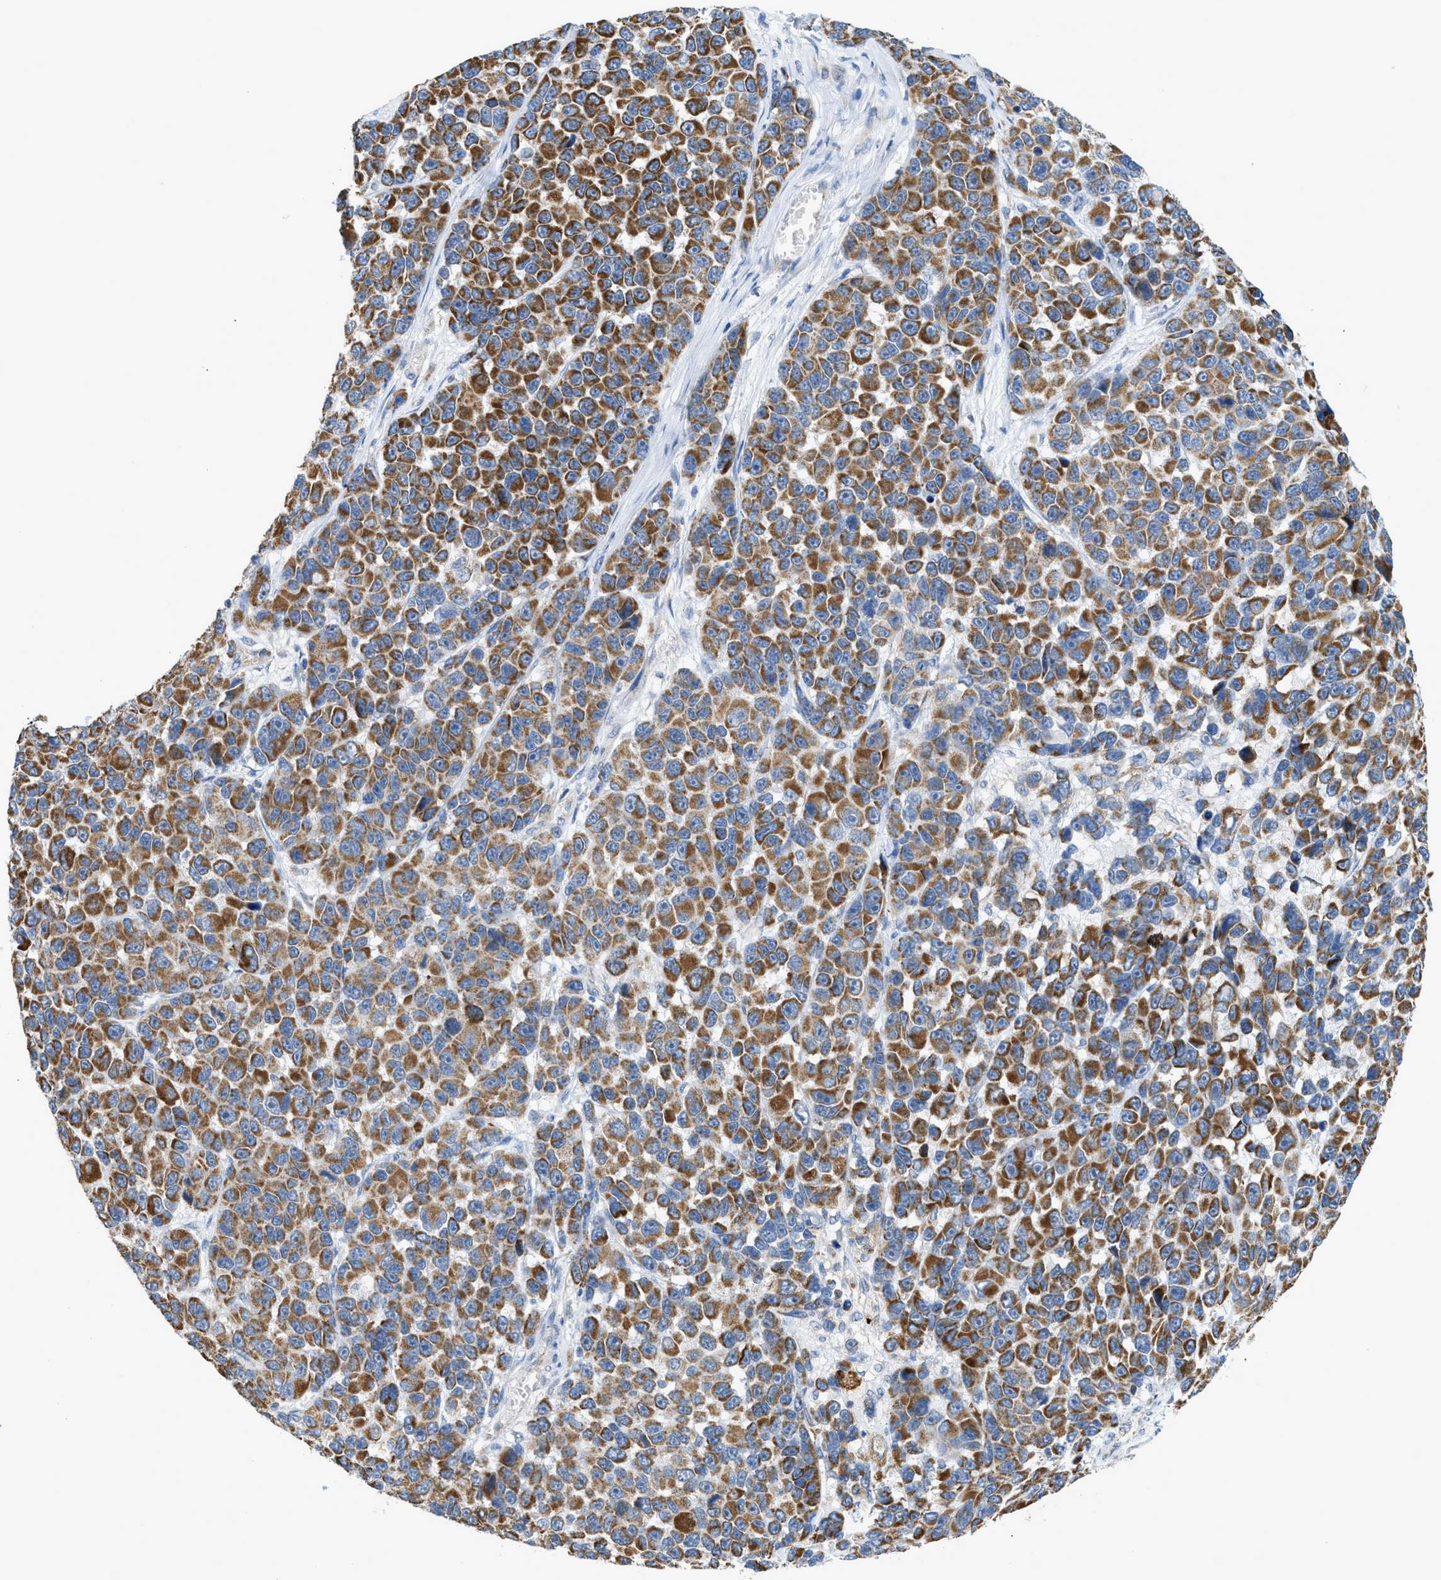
{"staining": {"intensity": "strong", "quantity": ">75%", "location": "cytoplasmic/membranous"}, "tissue": "melanoma", "cell_type": "Tumor cells", "image_type": "cancer", "snomed": [{"axis": "morphology", "description": "Malignant melanoma, NOS"}, {"axis": "topography", "description": "Skin"}], "caption": "This histopathology image demonstrates melanoma stained with immunohistochemistry to label a protein in brown. The cytoplasmic/membranous of tumor cells show strong positivity for the protein. Nuclei are counter-stained blue.", "gene": "GOT2", "patient": {"sex": "male", "age": 53}}